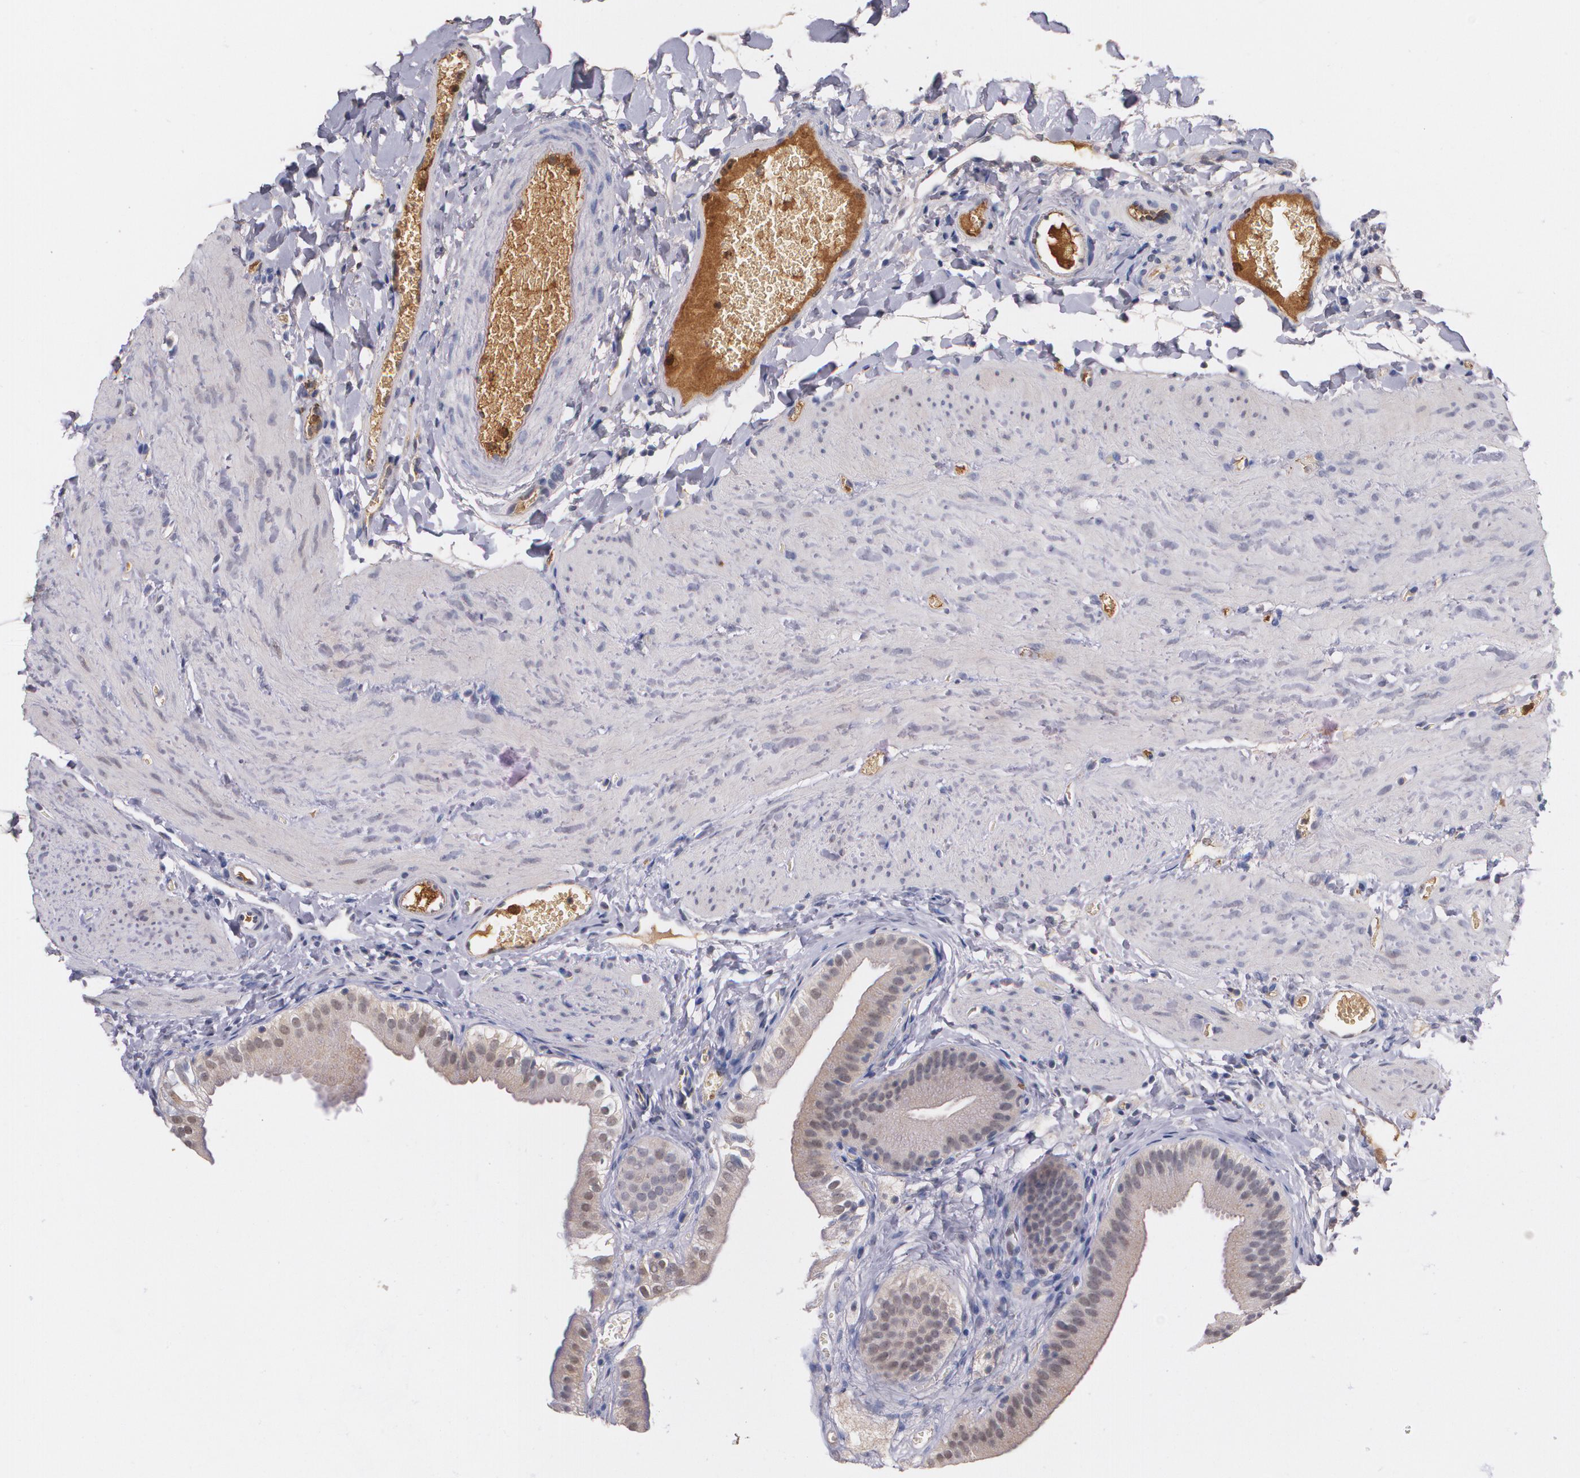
{"staining": {"intensity": "negative", "quantity": "none", "location": "none"}, "tissue": "gallbladder", "cell_type": "Glandular cells", "image_type": "normal", "snomed": [{"axis": "morphology", "description": "Normal tissue, NOS"}, {"axis": "topography", "description": "Gallbladder"}], "caption": "Immunohistochemistry (IHC) of benign gallbladder demonstrates no expression in glandular cells.", "gene": "PTS", "patient": {"sex": "female", "age": 24}}